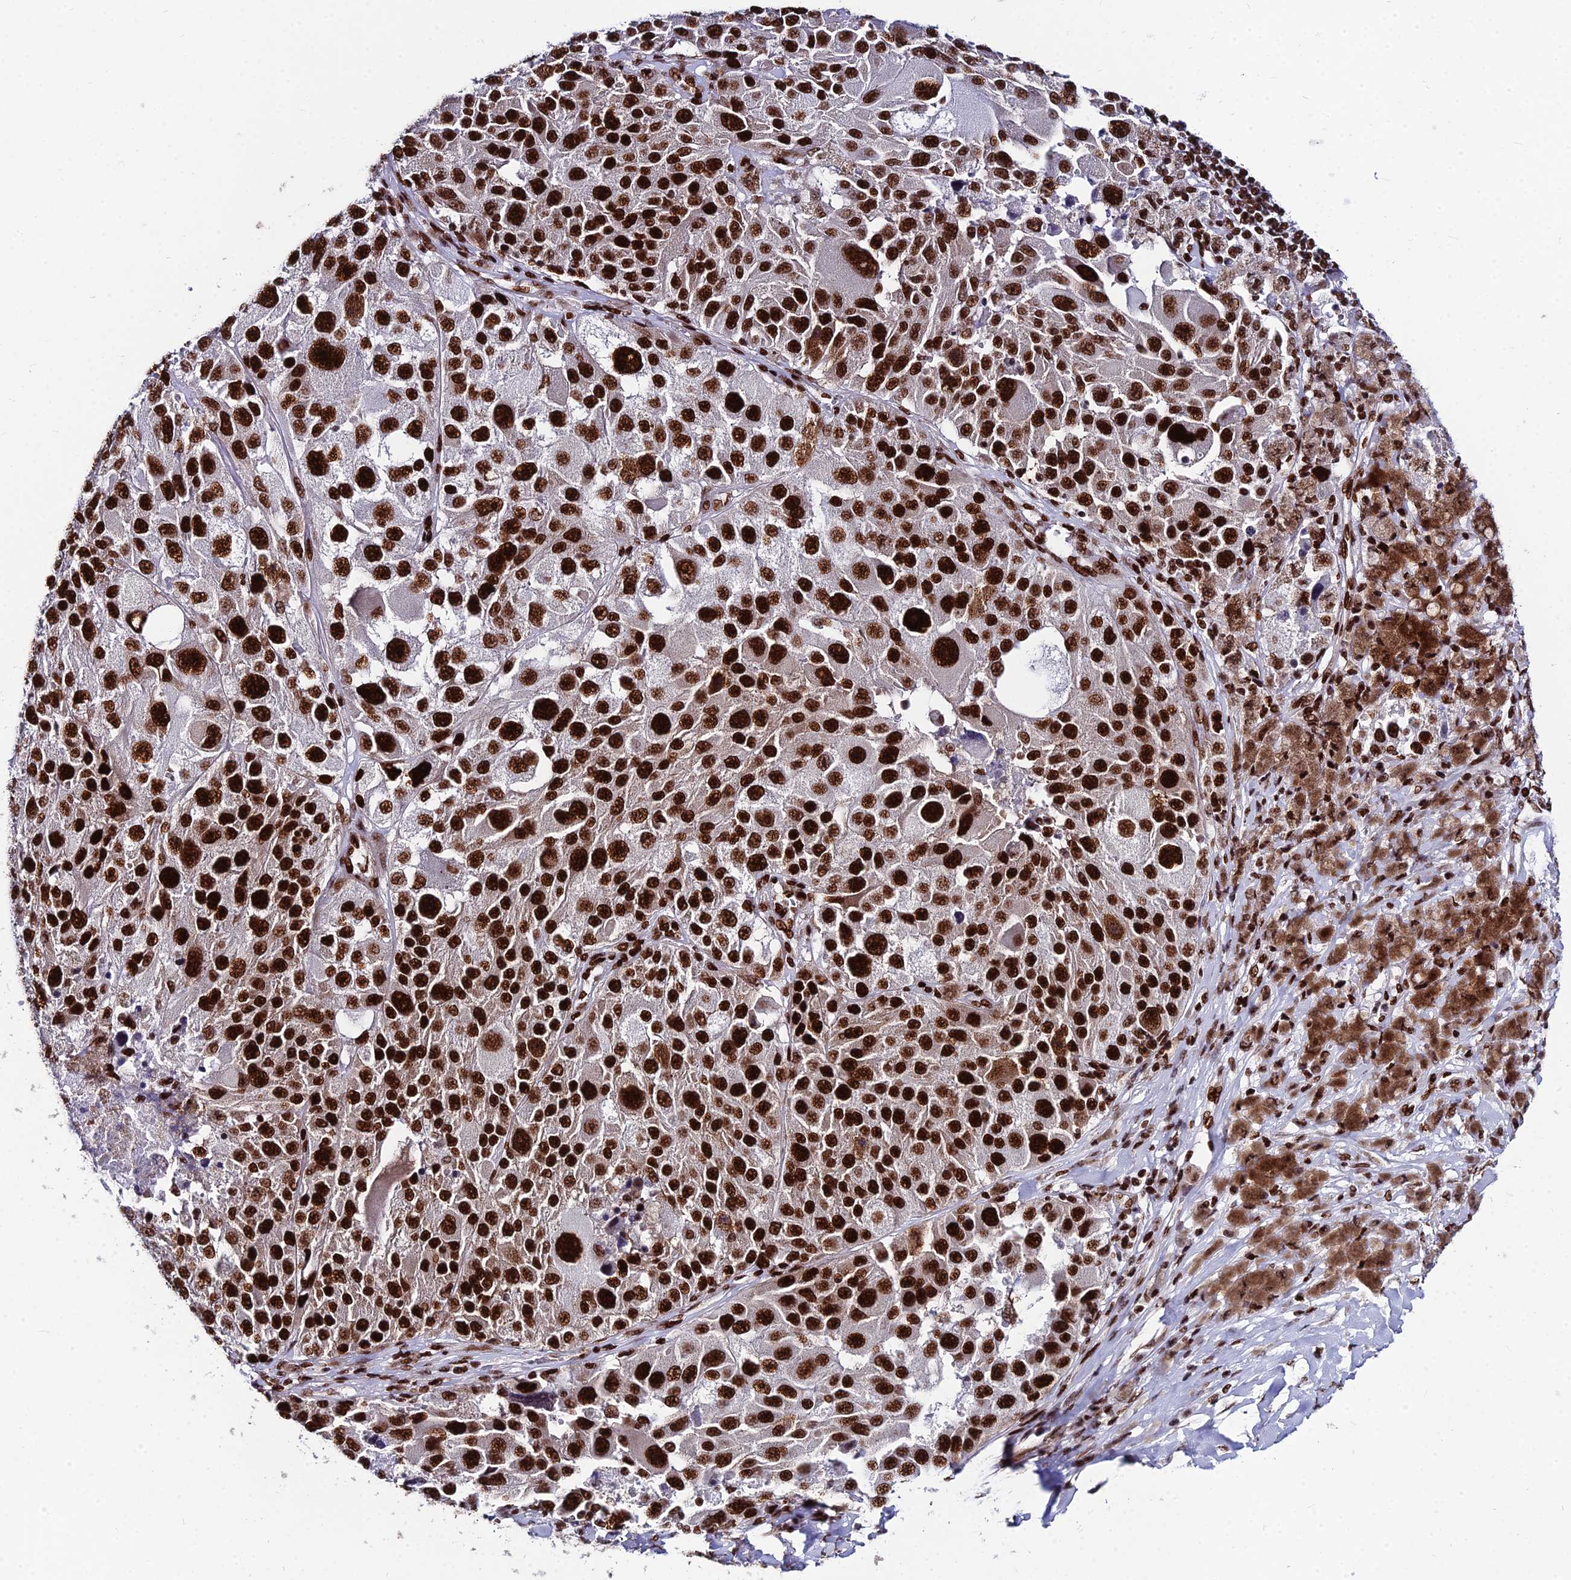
{"staining": {"intensity": "strong", "quantity": ">75%", "location": "nuclear"}, "tissue": "melanoma", "cell_type": "Tumor cells", "image_type": "cancer", "snomed": [{"axis": "morphology", "description": "Malignant melanoma, Metastatic site"}, {"axis": "topography", "description": "Lymph node"}], "caption": "The histopathology image exhibits staining of melanoma, revealing strong nuclear protein positivity (brown color) within tumor cells. (DAB (3,3'-diaminobenzidine) IHC, brown staining for protein, blue staining for nuclei).", "gene": "HNRNPH1", "patient": {"sex": "male", "age": 62}}